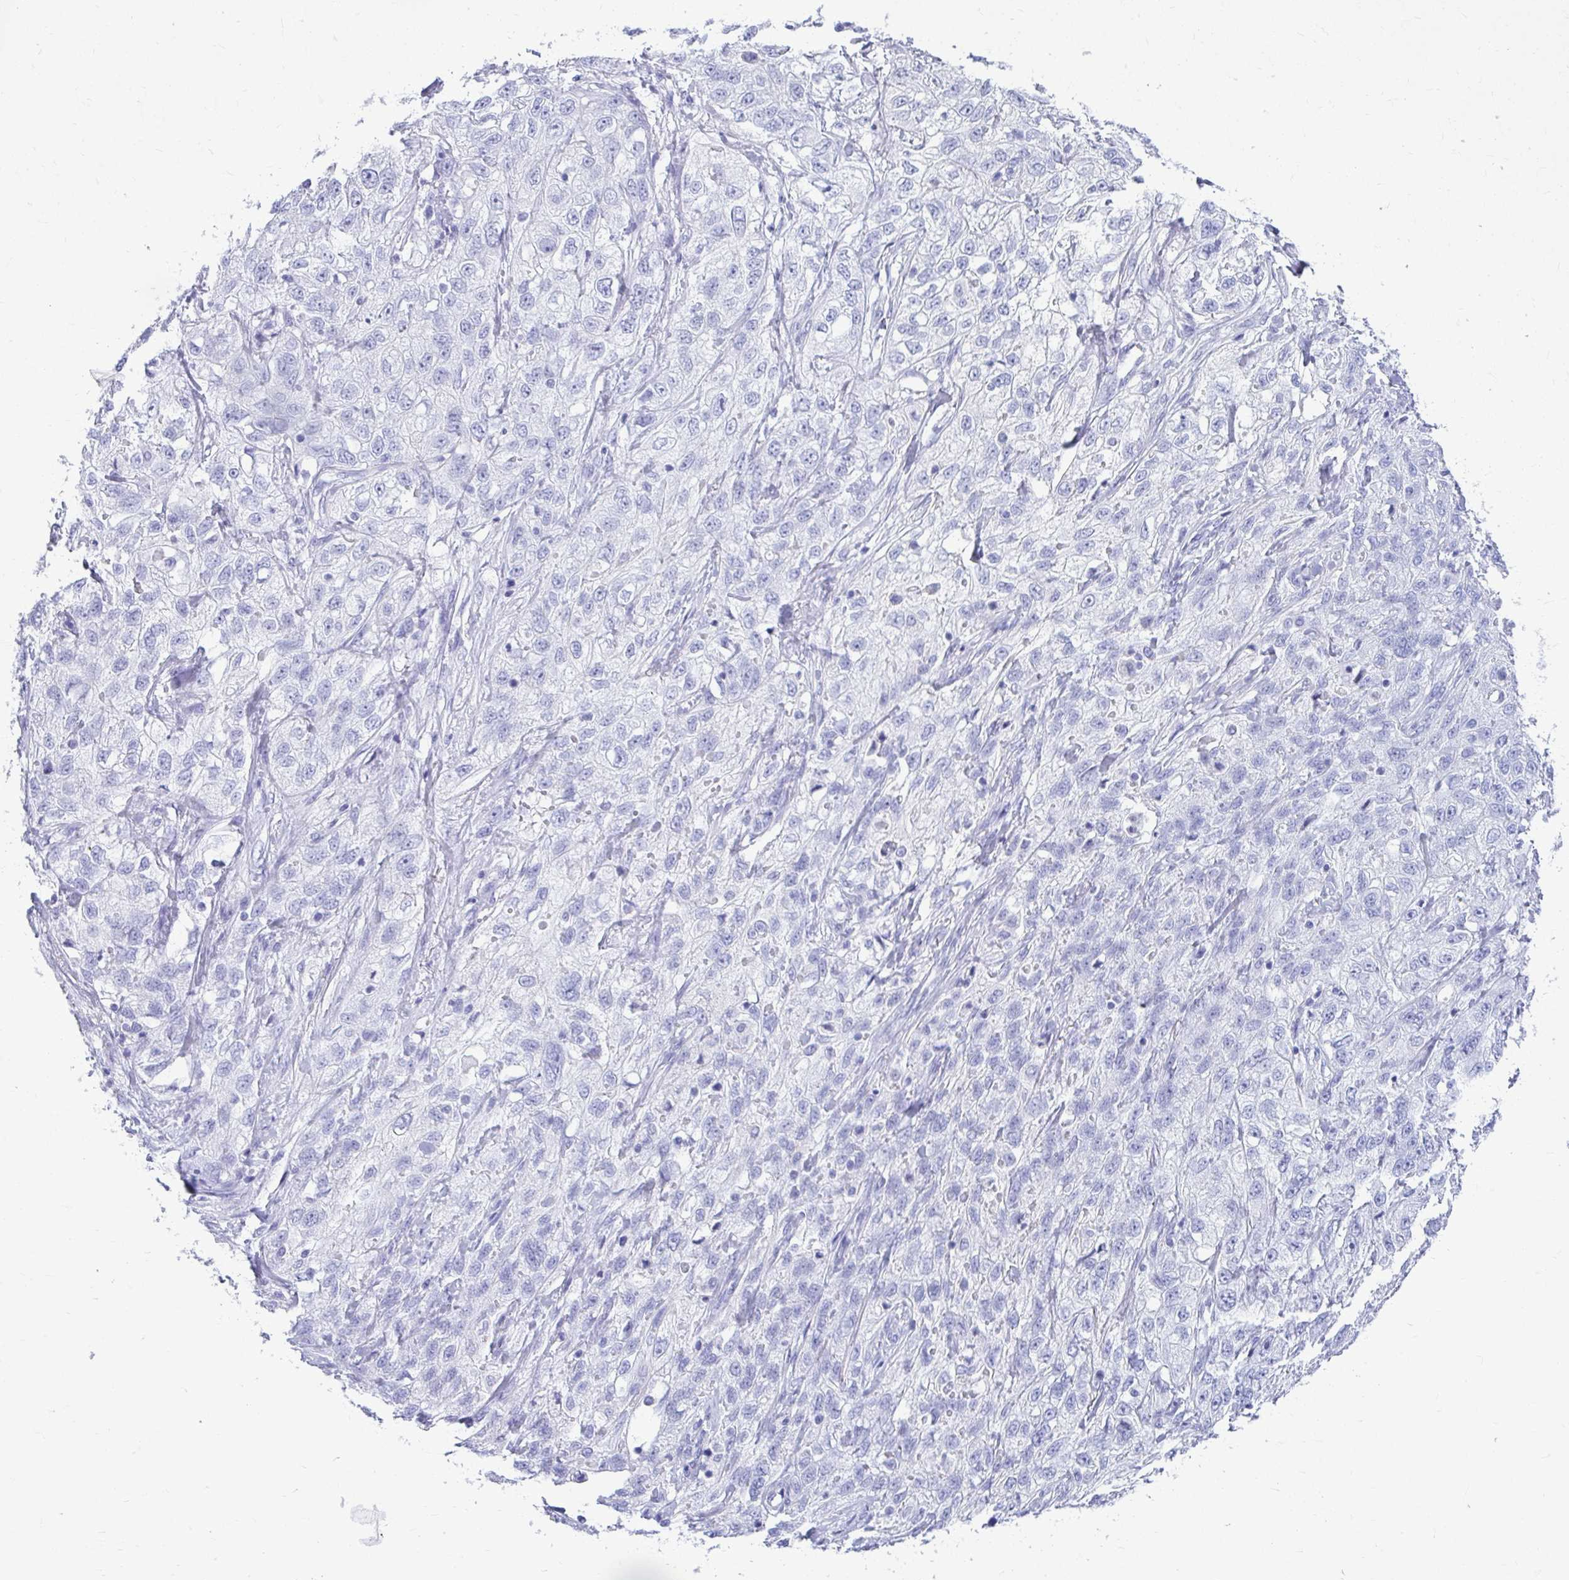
{"staining": {"intensity": "negative", "quantity": "none", "location": "none"}, "tissue": "skin cancer", "cell_type": "Tumor cells", "image_type": "cancer", "snomed": [{"axis": "morphology", "description": "Squamous cell carcinoma, NOS"}, {"axis": "topography", "description": "Skin"}, {"axis": "topography", "description": "Vulva"}], "caption": "Immunohistochemistry image of skin cancer (squamous cell carcinoma) stained for a protein (brown), which demonstrates no positivity in tumor cells.", "gene": "ATP4B", "patient": {"sex": "female", "age": 86}}